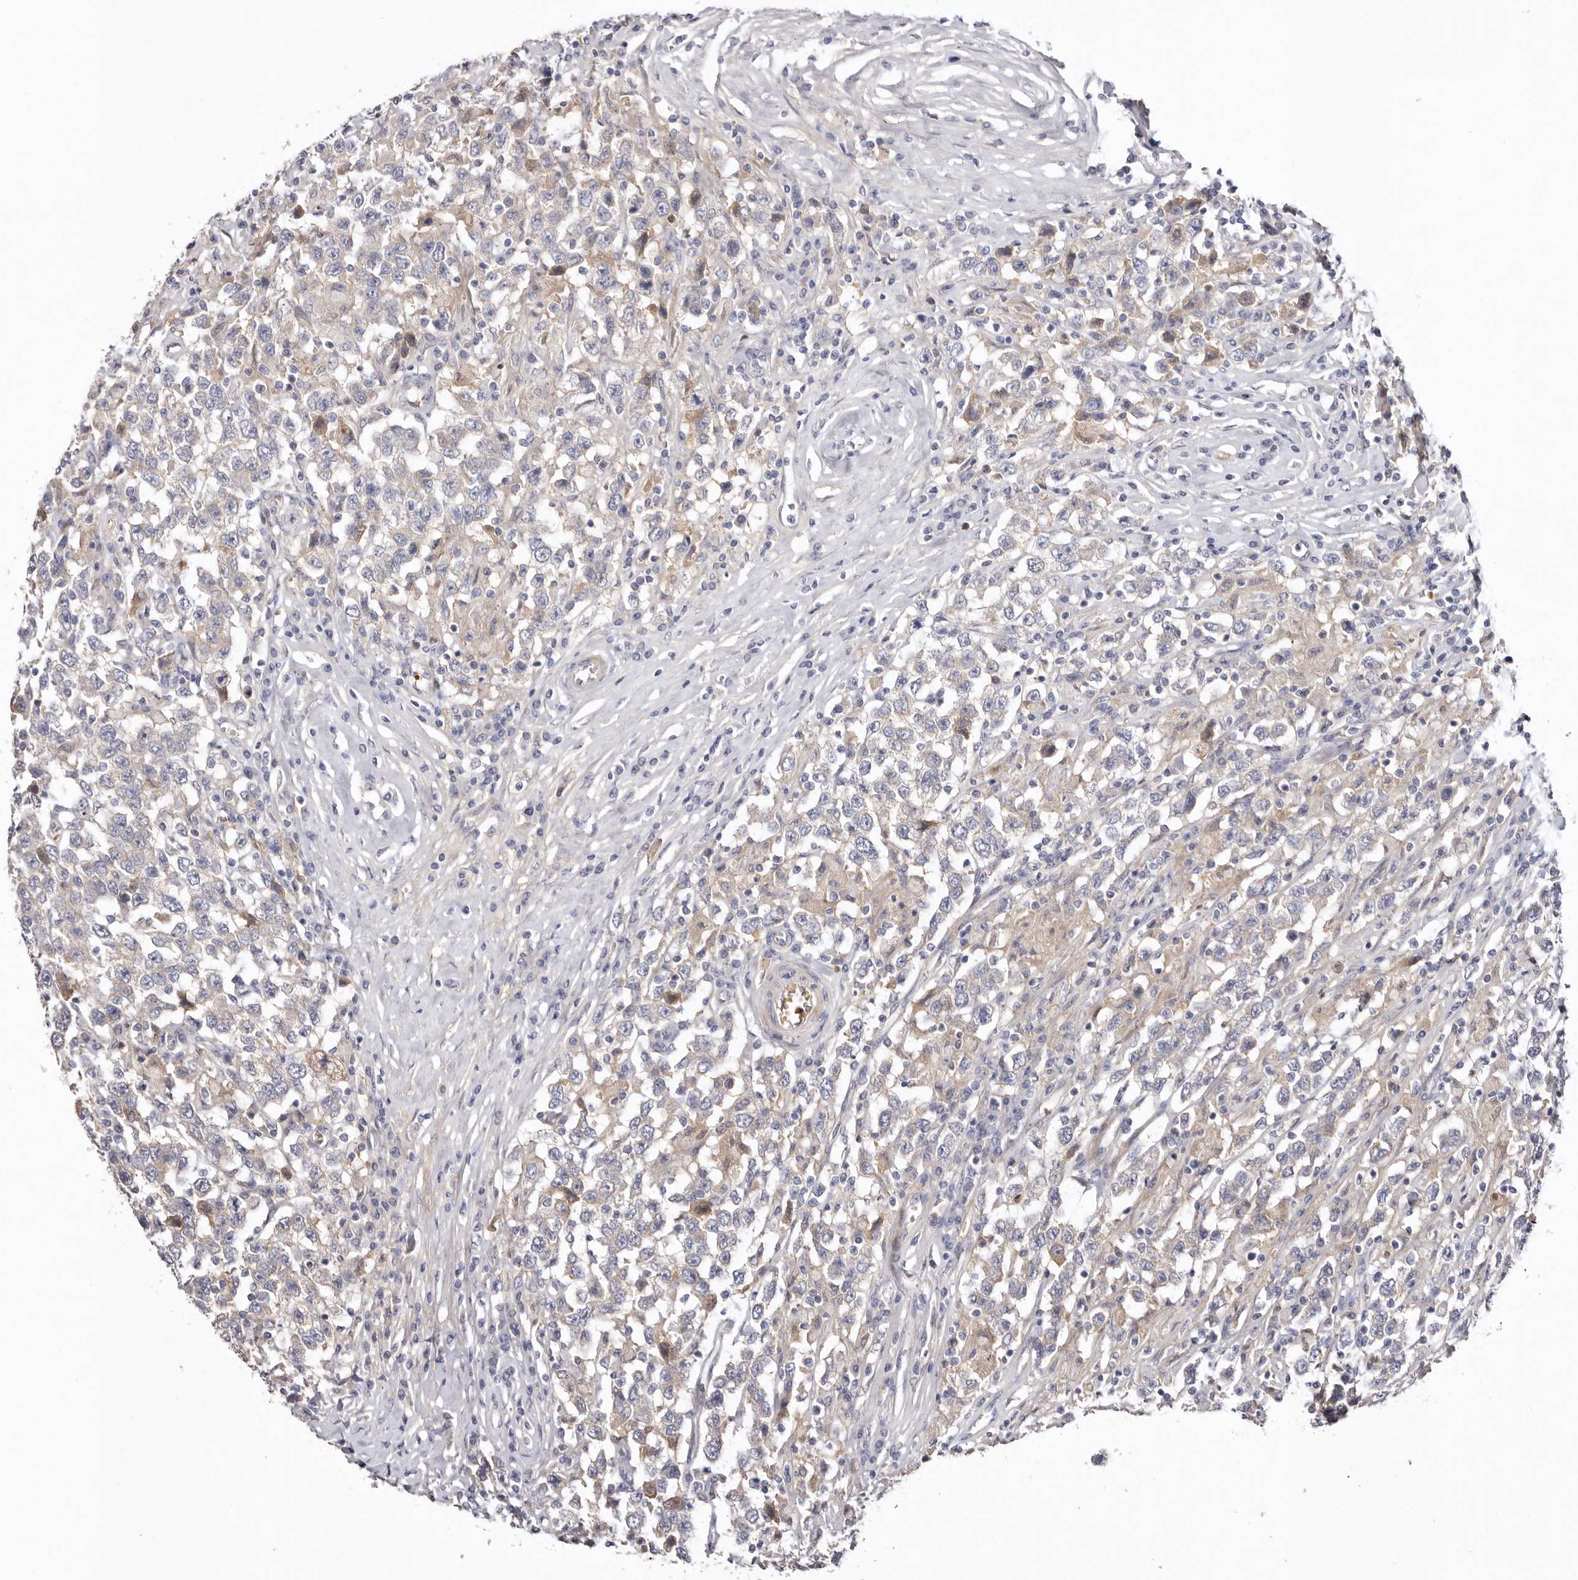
{"staining": {"intensity": "negative", "quantity": "none", "location": "none"}, "tissue": "testis cancer", "cell_type": "Tumor cells", "image_type": "cancer", "snomed": [{"axis": "morphology", "description": "Seminoma, NOS"}, {"axis": "topography", "description": "Testis"}], "caption": "Protein analysis of testis cancer reveals no significant positivity in tumor cells.", "gene": "LMLN", "patient": {"sex": "male", "age": 41}}